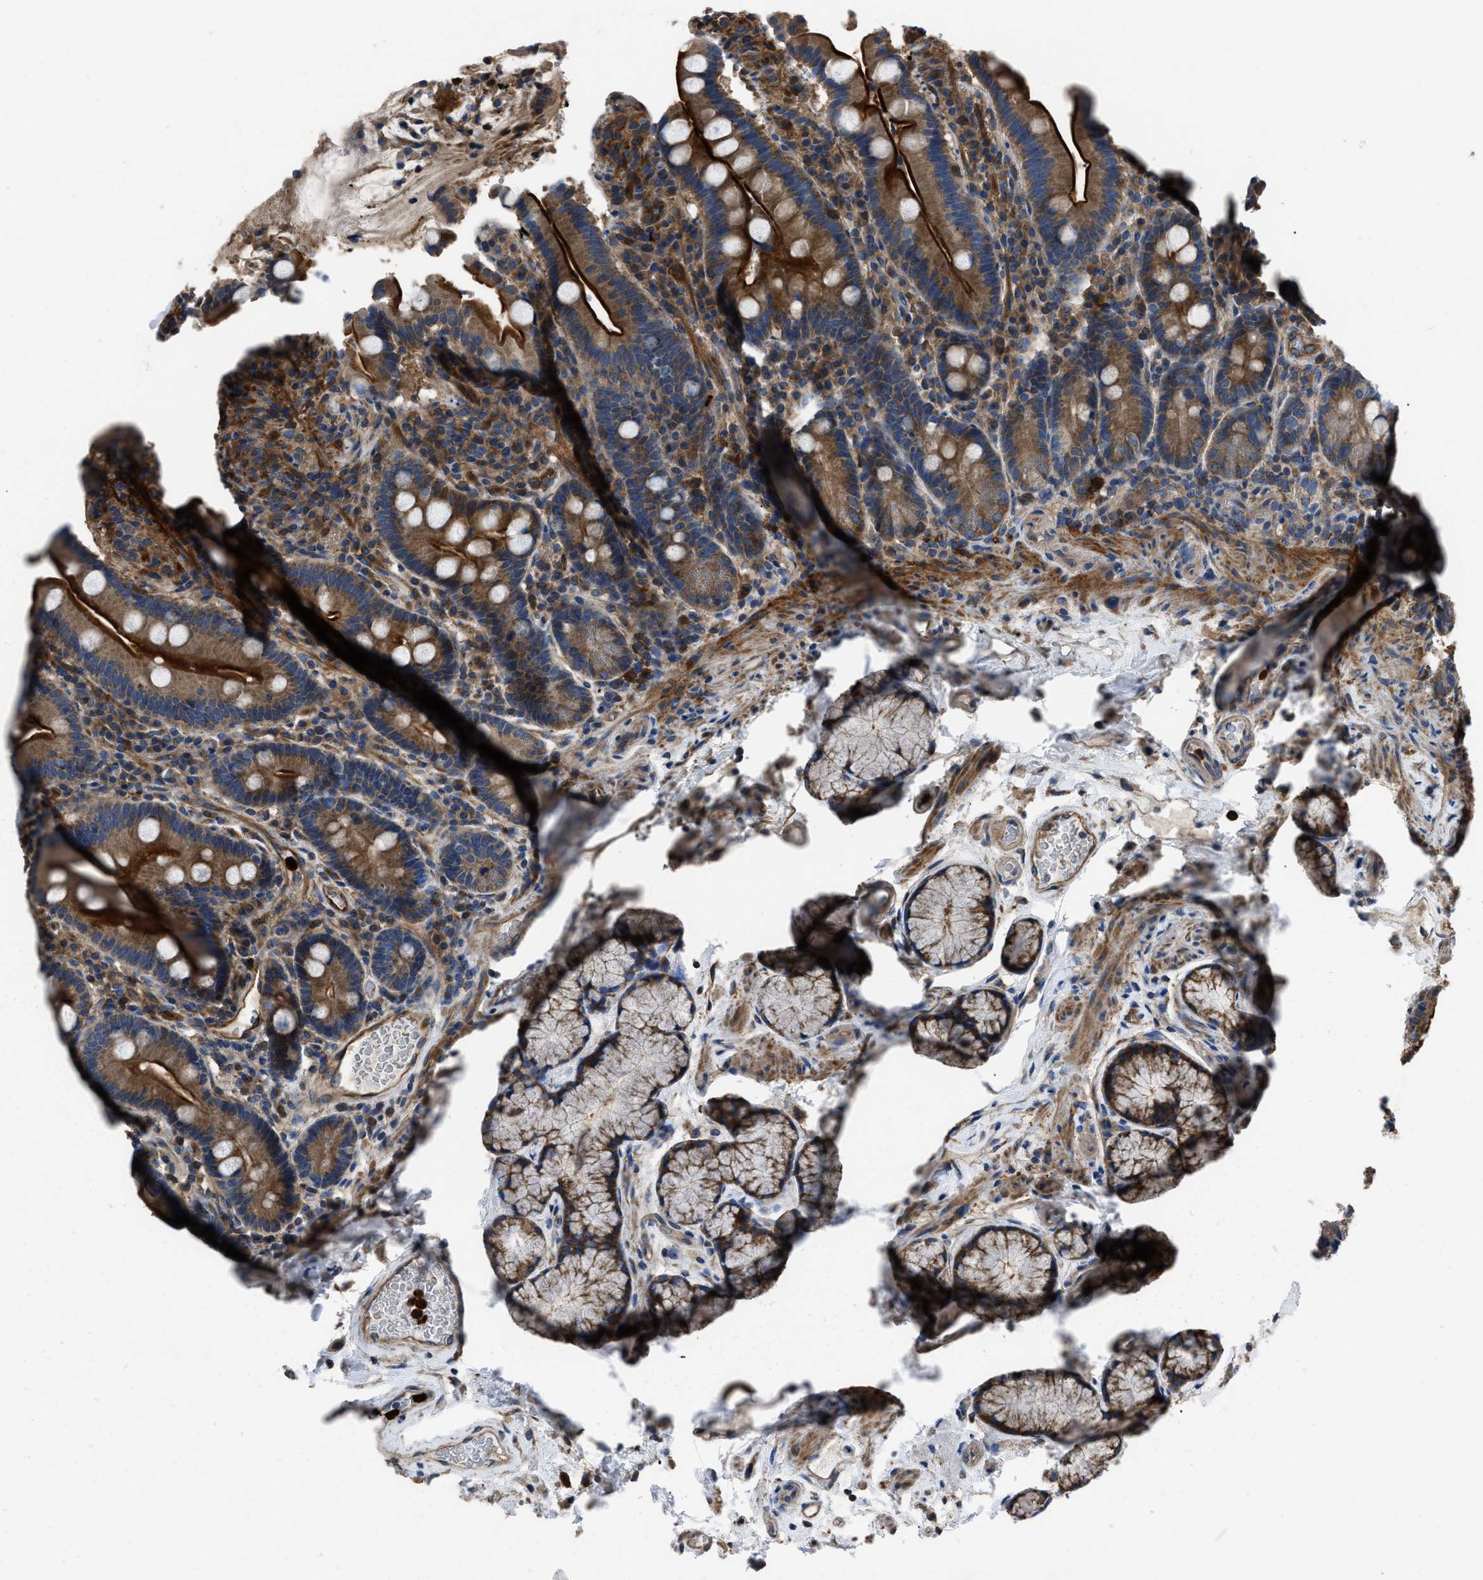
{"staining": {"intensity": "strong", "quantity": ">75%", "location": "cytoplasmic/membranous"}, "tissue": "duodenum", "cell_type": "Glandular cells", "image_type": "normal", "snomed": [{"axis": "morphology", "description": "Normal tissue, NOS"}, {"axis": "topography", "description": "Small intestine, NOS"}], "caption": "Glandular cells display high levels of strong cytoplasmic/membranous positivity in approximately >75% of cells in normal human duodenum. The staining is performed using DAB brown chromogen to label protein expression. The nuclei are counter-stained blue using hematoxylin.", "gene": "ANGPT1", "patient": {"sex": "female", "age": 71}}